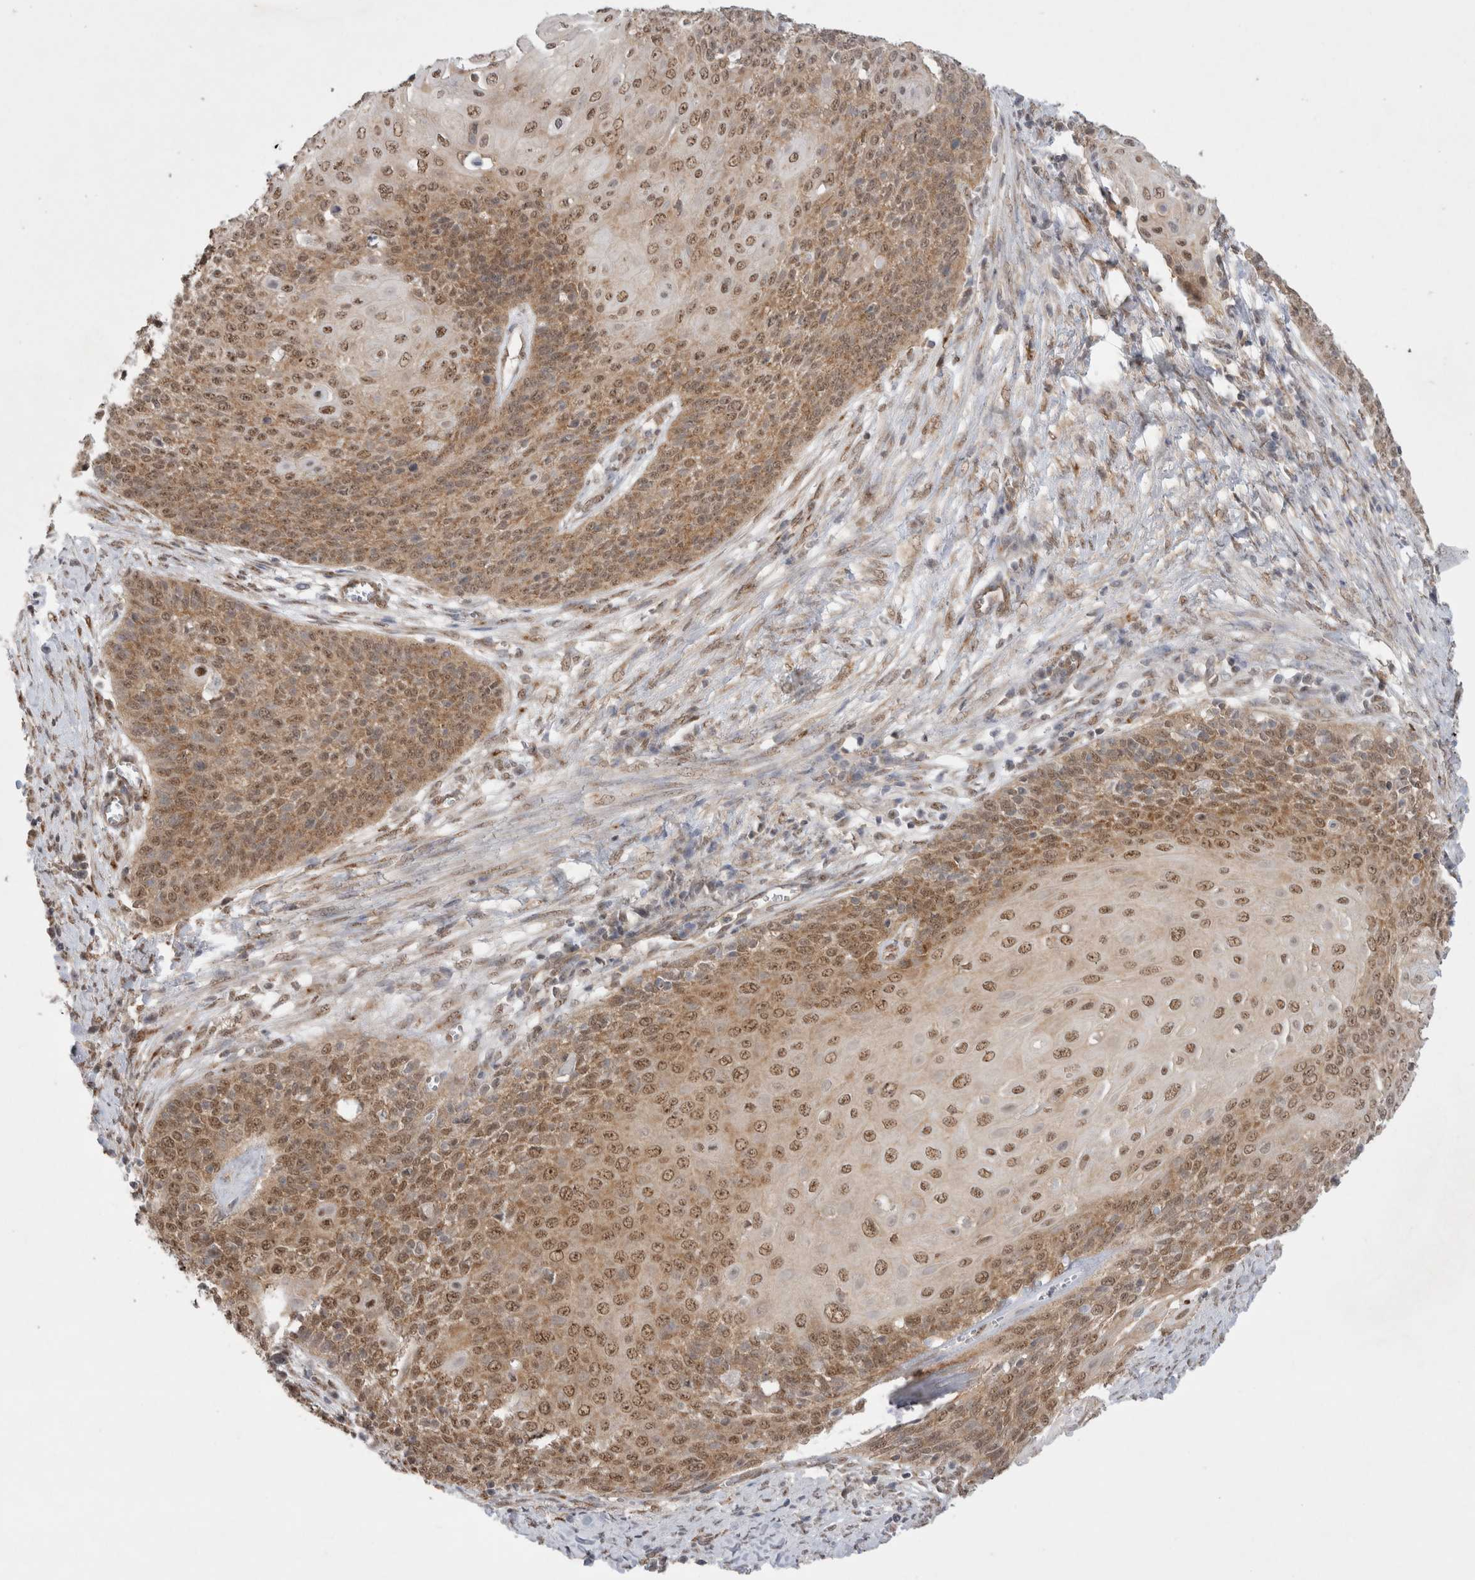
{"staining": {"intensity": "moderate", "quantity": ">75%", "location": "nuclear"}, "tissue": "cervical cancer", "cell_type": "Tumor cells", "image_type": "cancer", "snomed": [{"axis": "morphology", "description": "Squamous cell carcinoma, NOS"}, {"axis": "topography", "description": "Cervix"}], "caption": "Immunohistochemistry (IHC) (DAB (3,3'-diaminobenzidine)) staining of cervical cancer exhibits moderate nuclear protein positivity in approximately >75% of tumor cells.", "gene": "WIPF2", "patient": {"sex": "female", "age": 39}}